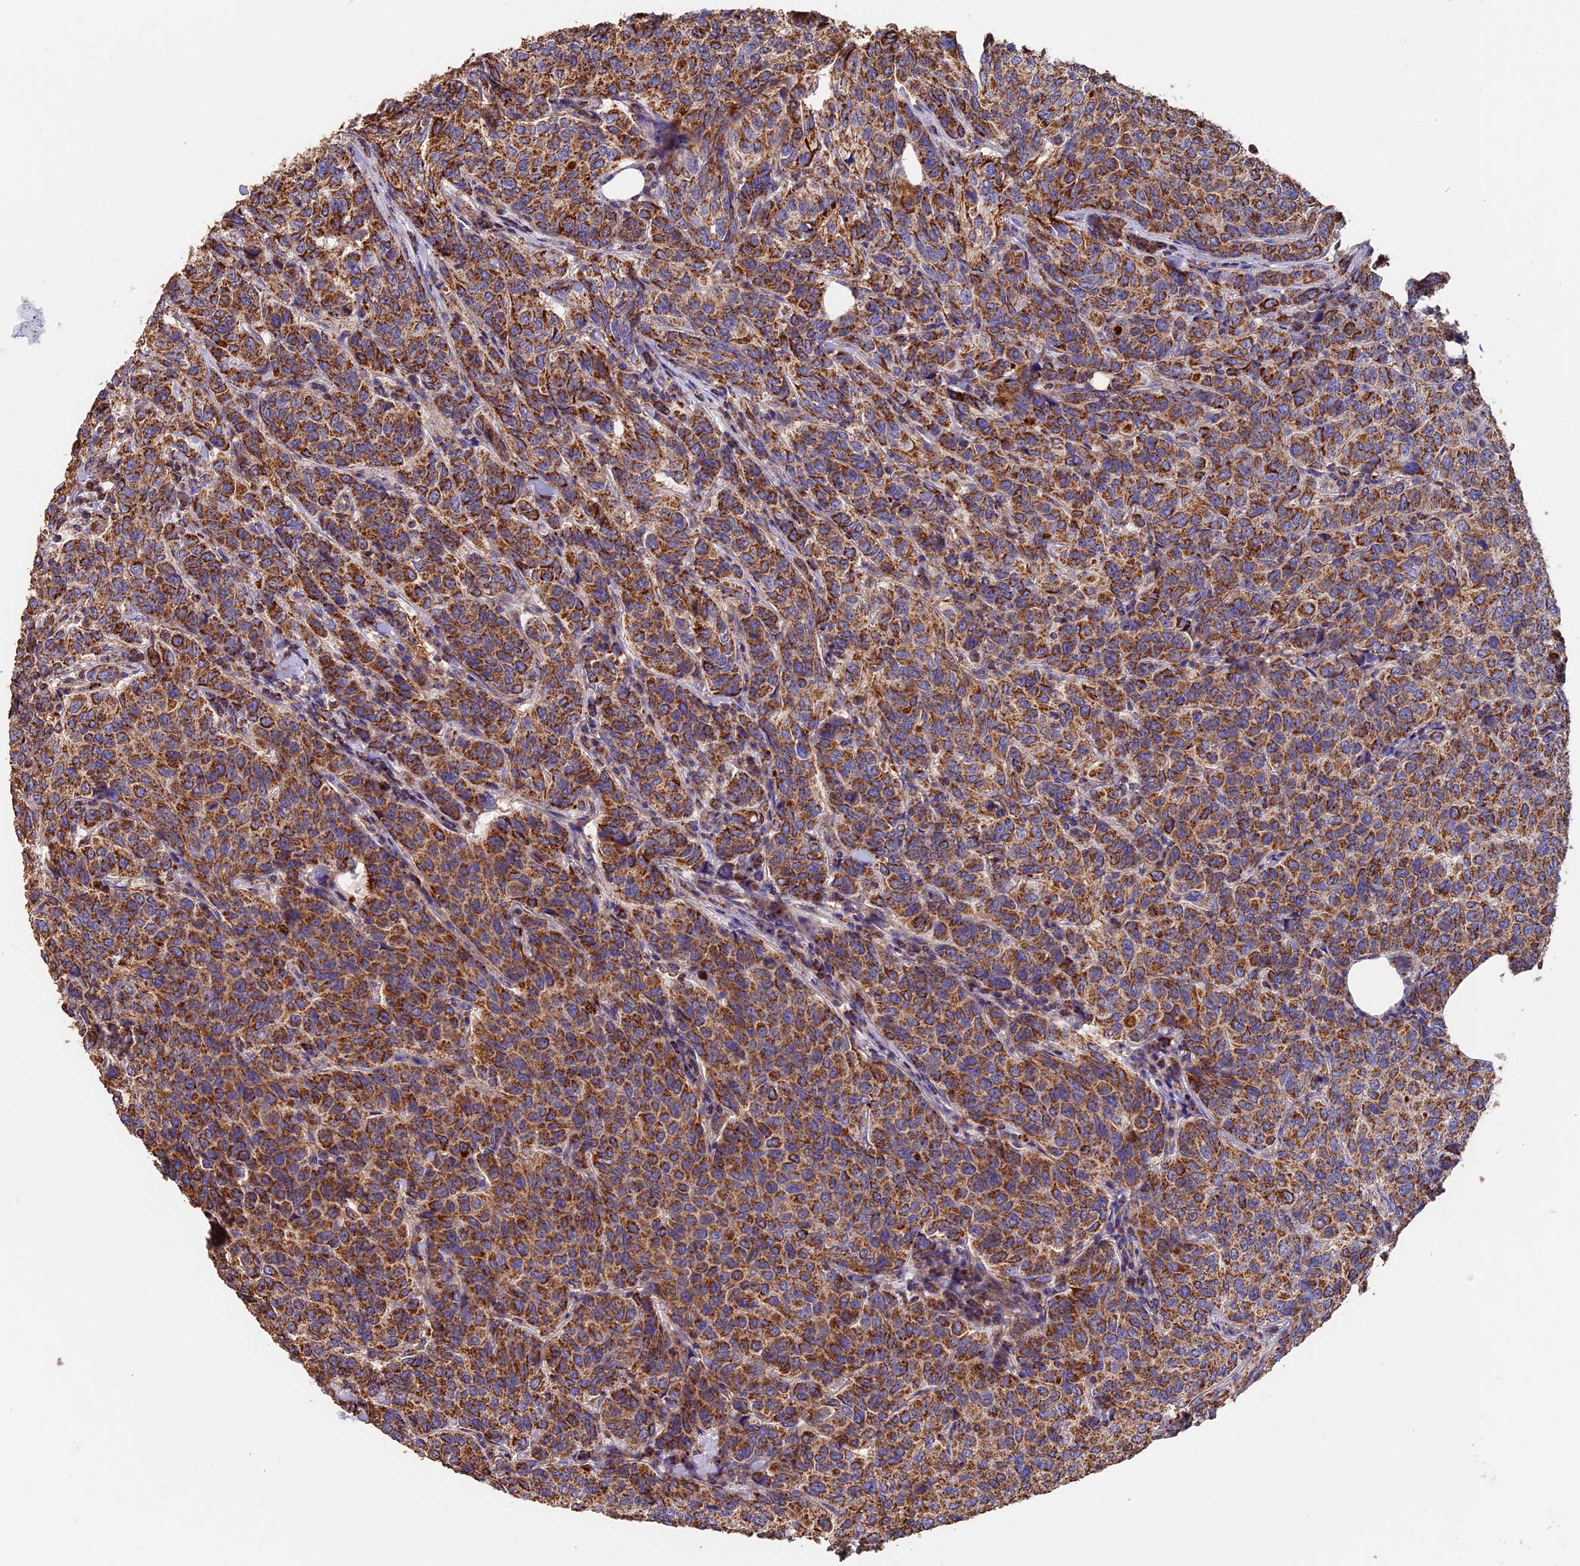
{"staining": {"intensity": "strong", "quantity": ">75%", "location": "cytoplasmic/membranous"}, "tissue": "breast cancer", "cell_type": "Tumor cells", "image_type": "cancer", "snomed": [{"axis": "morphology", "description": "Duct carcinoma"}, {"axis": "topography", "description": "Breast"}], "caption": "Invasive ductal carcinoma (breast) stained with IHC exhibits strong cytoplasmic/membranous positivity in about >75% of tumor cells.", "gene": "ADAT1", "patient": {"sex": "female", "age": 55}}